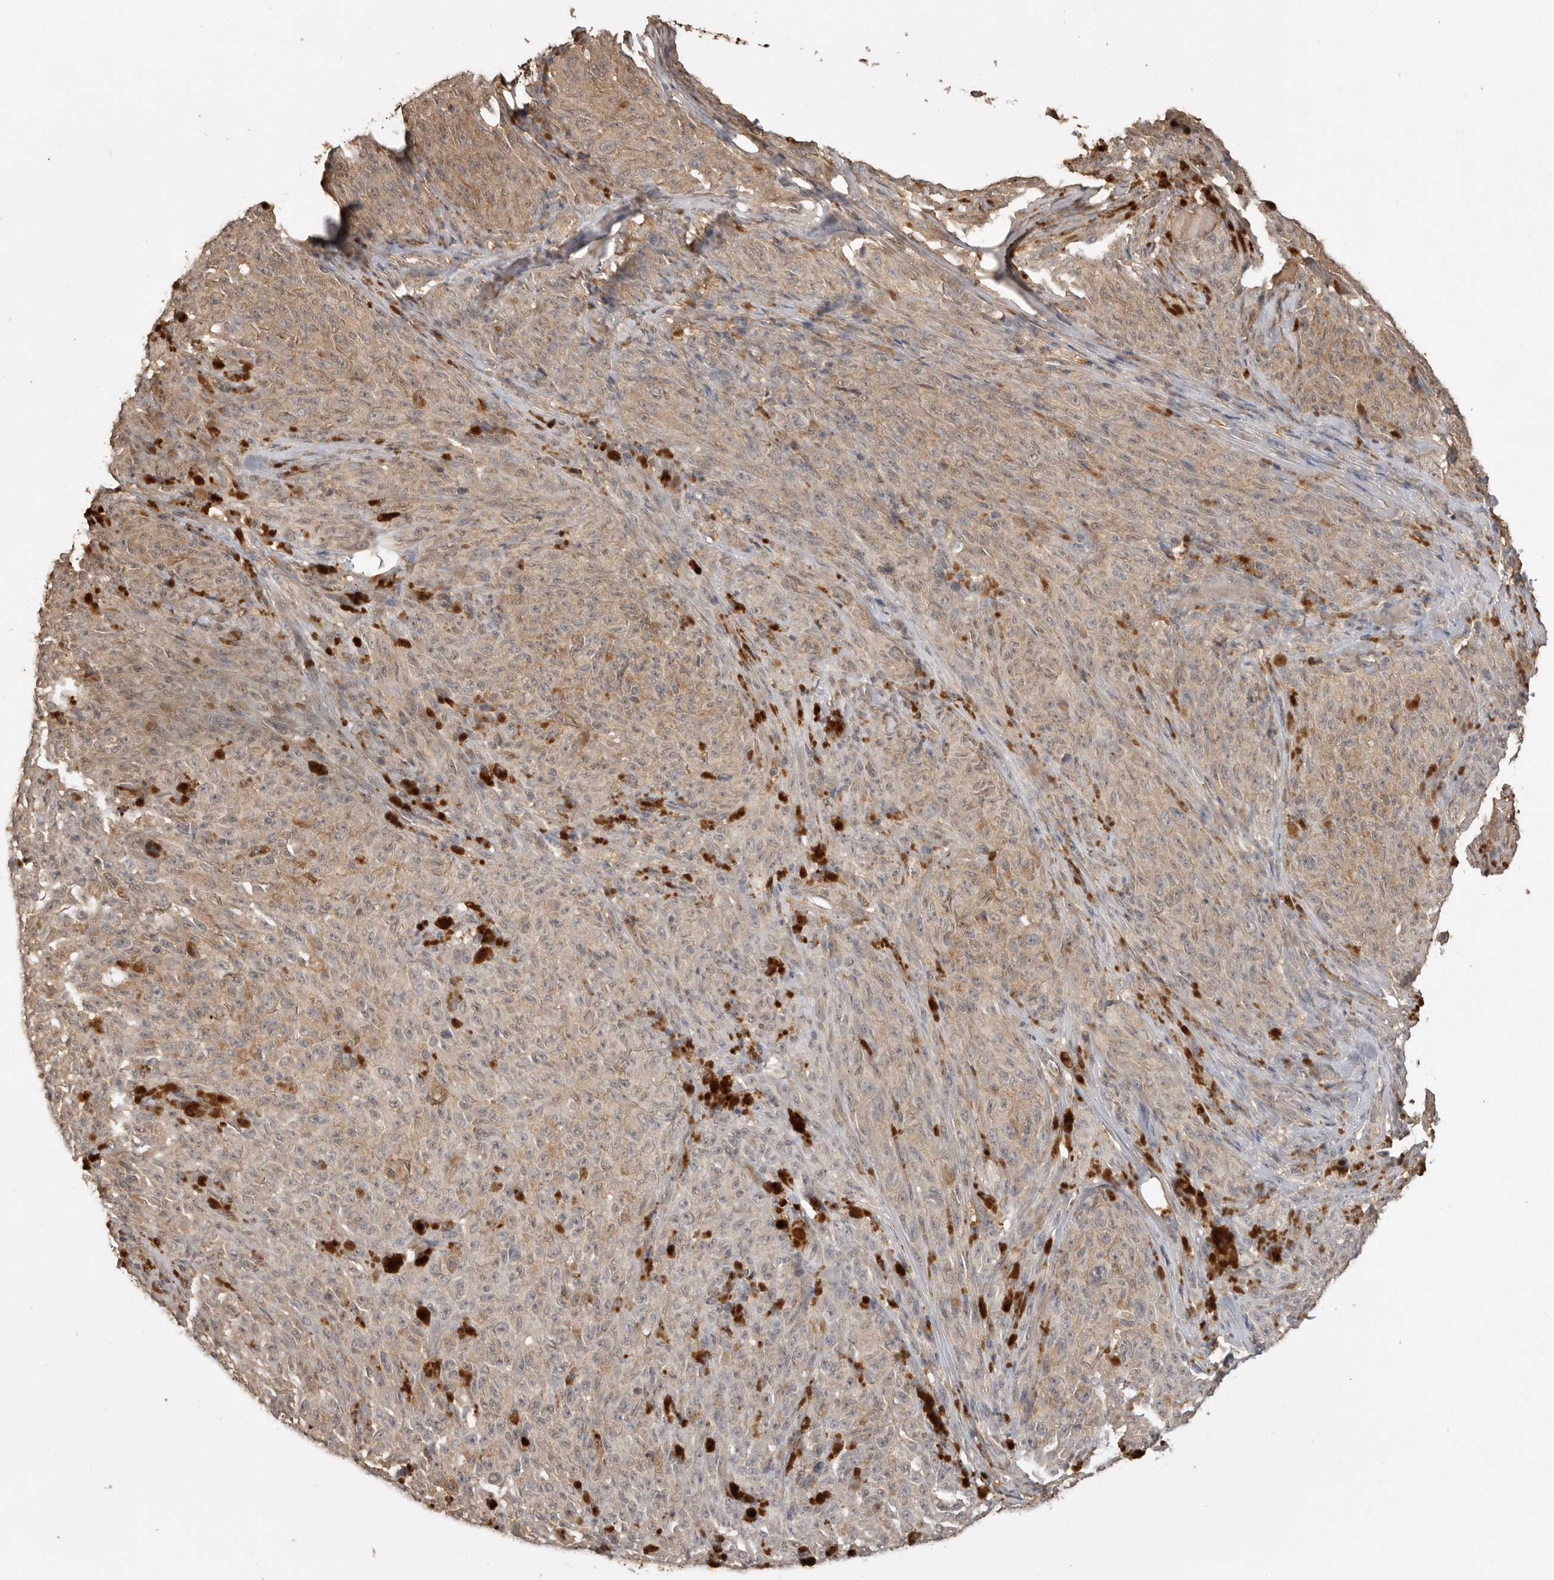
{"staining": {"intensity": "weak", "quantity": "25%-75%", "location": "cytoplasmic/membranous"}, "tissue": "melanoma", "cell_type": "Tumor cells", "image_type": "cancer", "snomed": [{"axis": "morphology", "description": "Malignant melanoma, NOS"}, {"axis": "topography", "description": "Skin"}], "caption": "There is low levels of weak cytoplasmic/membranous staining in tumor cells of melanoma, as demonstrated by immunohistochemical staining (brown color).", "gene": "JAG2", "patient": {"sex": "female", "age": 82}}